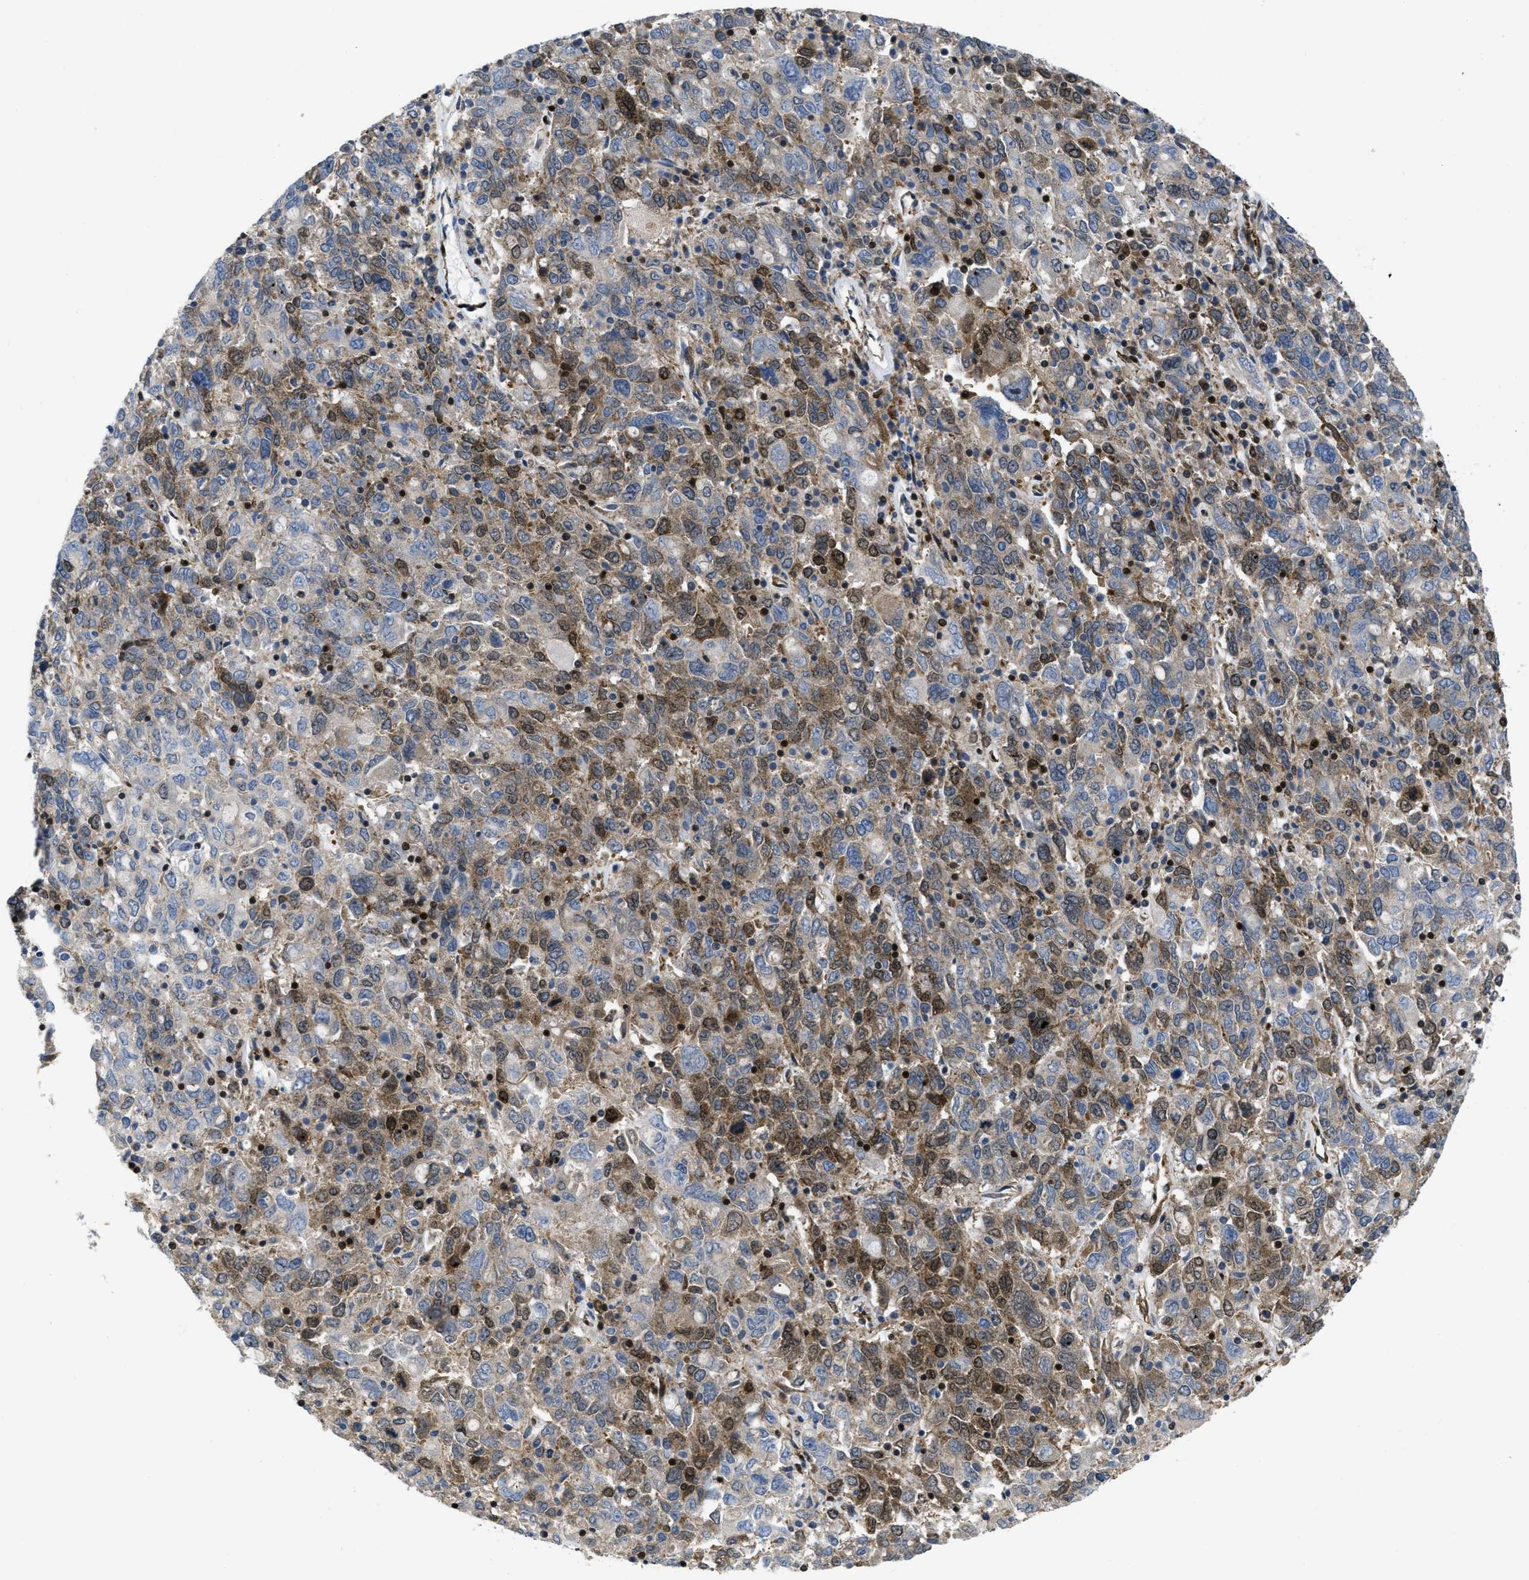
{"staining": {"intensity": "moderate", "quantity": ">75%", "location": "cytoplasmic/membranous,nuclear"}, "tissue": "ovarian cancer", "cell_type": "Tumor cells", "image_type": "cancer", "snomed": [{"axis": "morphology", "description": "Carcinoma, endometroid"}, {"axis": "topography", "description": "Ovary"}], "caption": "Endometroid carcinoma (ovarian) stained with a protein marker demonstrates moderate staining in tumor cells.", "gene": "PPP2CB", "patient": {"sex": "female", "age": 62}}